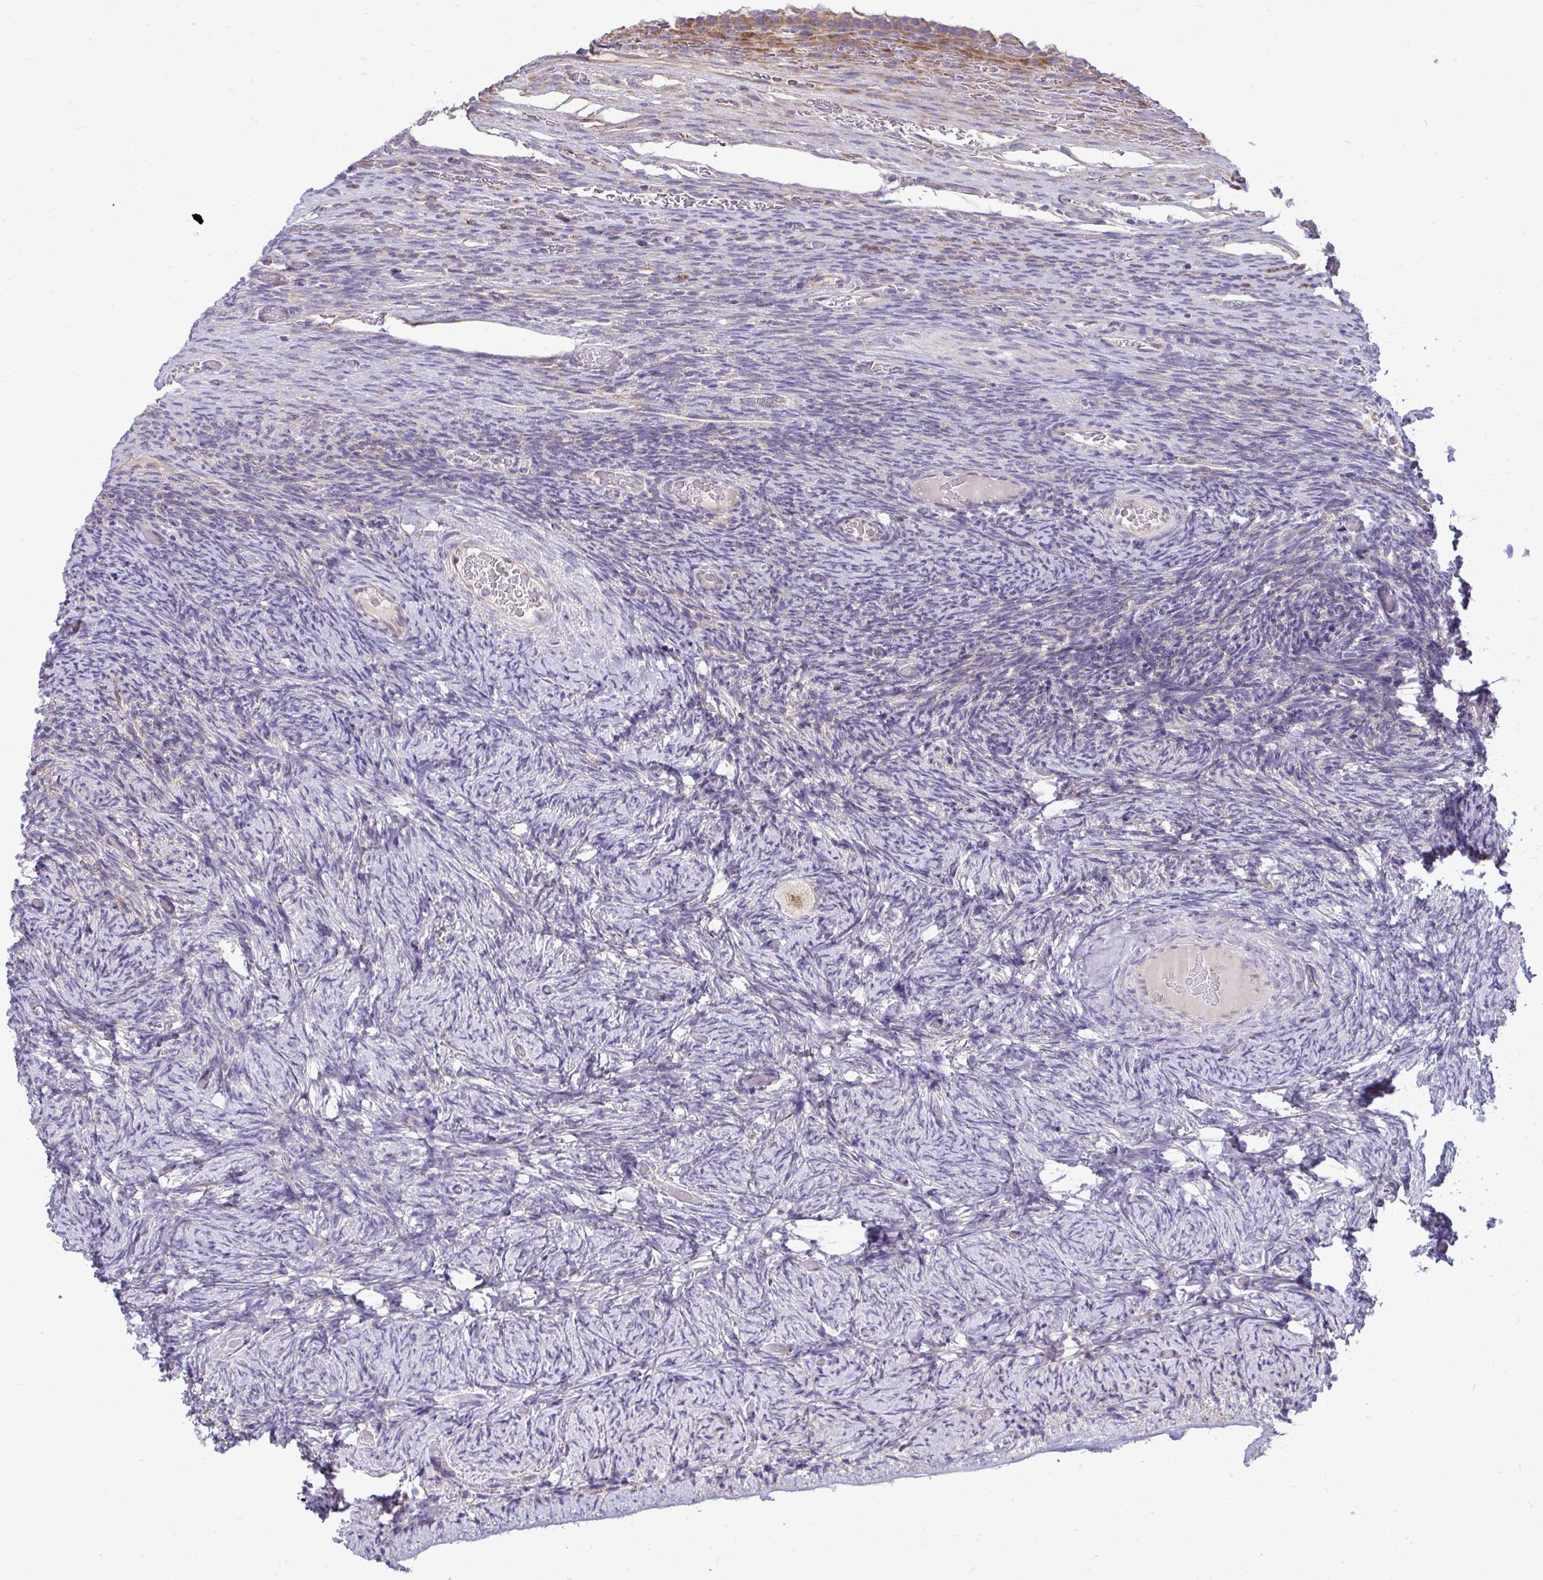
{"staining": {"intensity": "moderate", "quantity": "<25%", "location": "cytoplasmic/membranous"}, "tissue": "ovary", "cell_type": "Follicle cells", "image_type": "normal", "snomed": [{"axis": "morphology", "description": "Normal tissue, NOS"}, {"axis": "topography", "description": "Ovary"}], "caption": "A photomicrograph of human ovary stained for a protein demonstrates moderate cytoplasmic/membranous brown staining in follicle cells.", "gene": "RPLP2", "patient": {"sex": "female", "age": 34}}